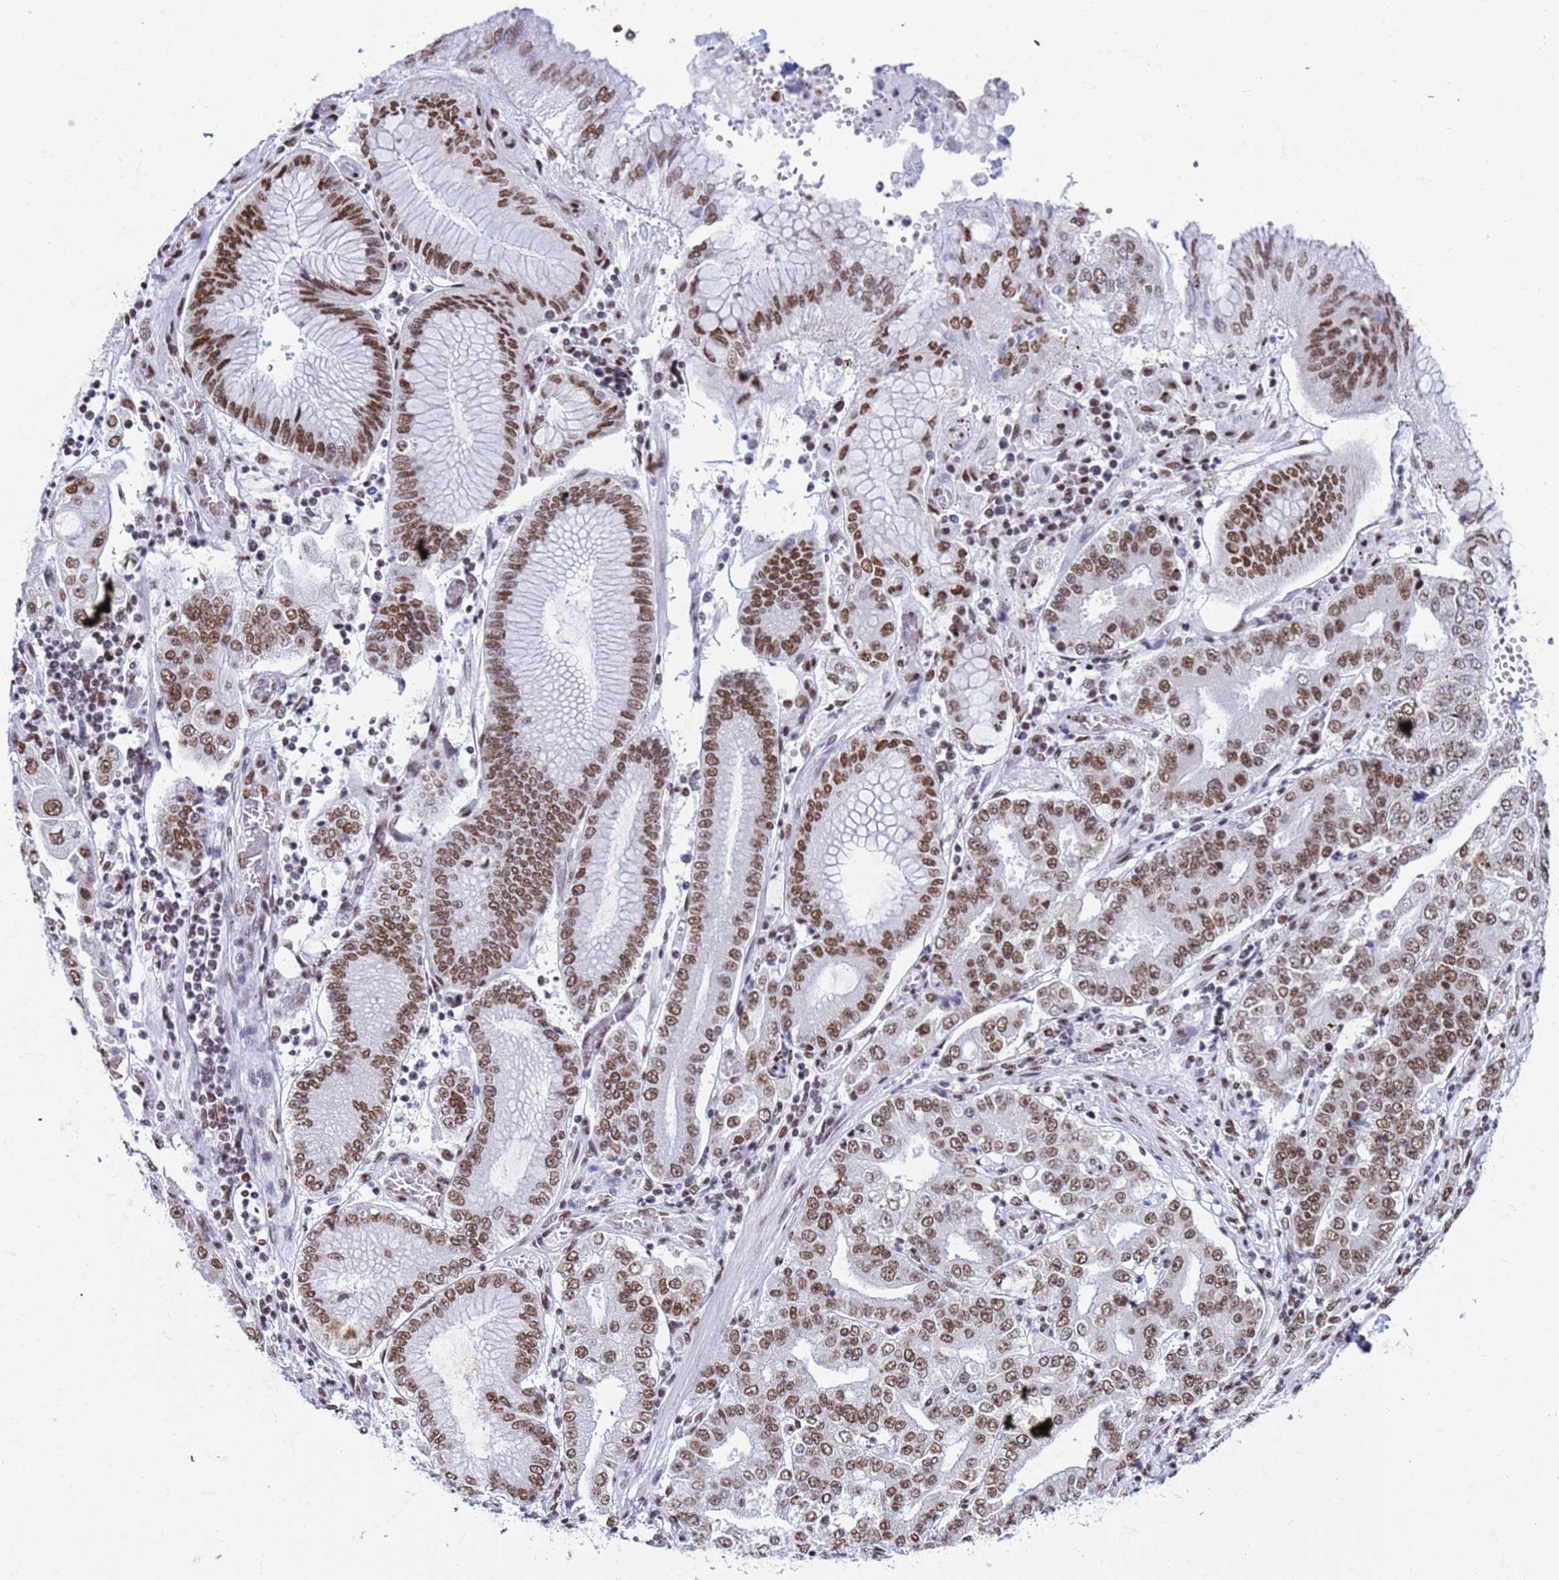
{"staining": {"intensity": "moderate", "quantity": ">75%", "location": "nuclear"}, "tissue": "stomach cancer", "cell_type": "Tumor cells", "image_type": "cancer", "snomed": [{"axis": "morphology", "description": "Adenocarcinoma, NOS"}, {"axis": "topography", "description": "Stomach"}], "caption": "Immunohistochemistry (IHC) of human stomach cancer demonstrates medium levels of moderate nuclear staining in approximately >75% of tumor cells.", "gene": "FAM170B", "patient": {"sex": "male", "age": 76}}